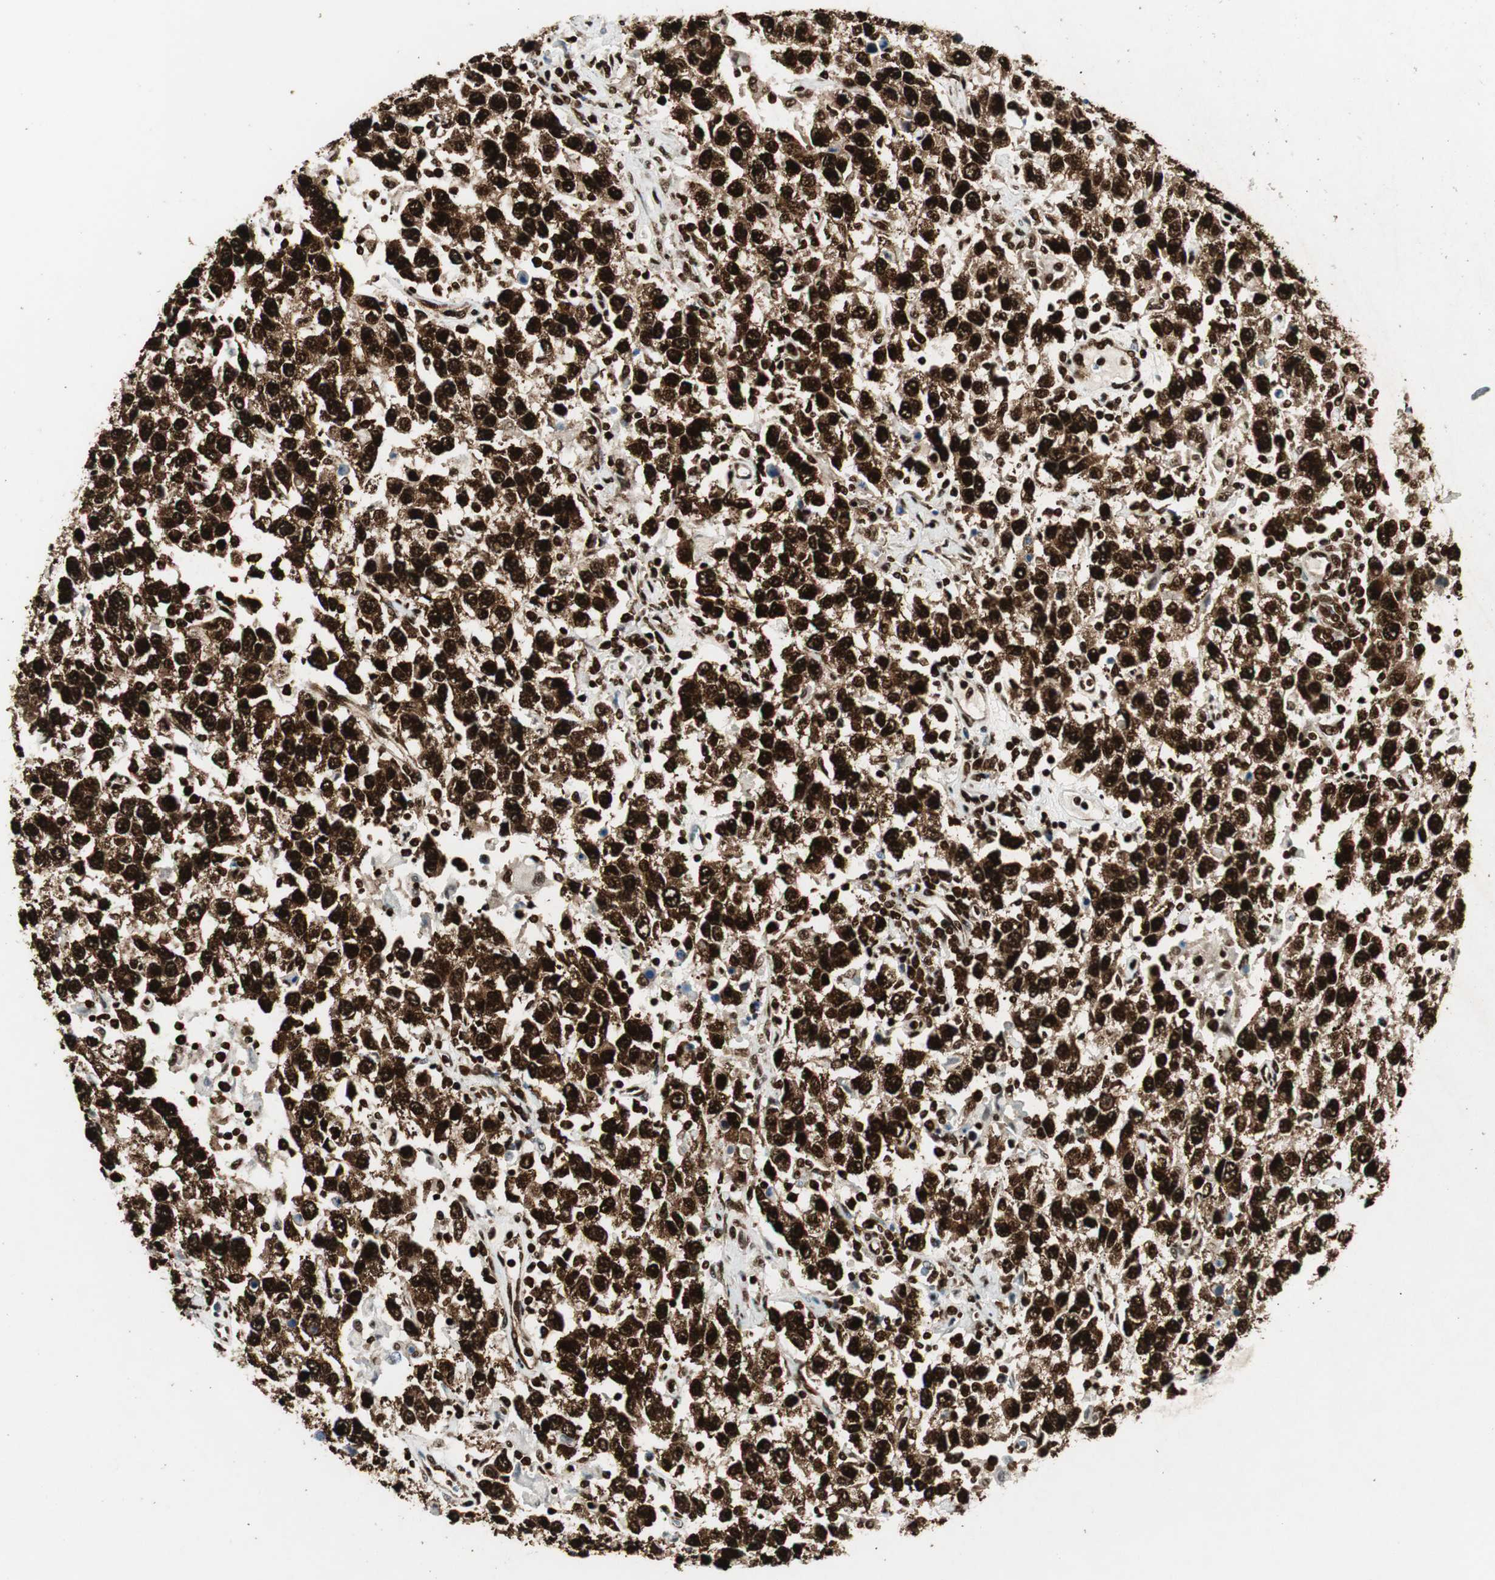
{"staining": {"intensity": "strong", "quantity": ">75%", "location": "nuclear"}, "tissue": "testis cancer", "cell_type": "Tumor cells", "image_type": "cancer", "snomed": [{"axis": "morphology", "description": "Seminoma, NOS"}, {"axis": "topography", "description": "Testis"}], "caption": "Strong nuclear expression for a protein is seen in approximately >75% of tumor cells of testis cancer using immunohistochemistry (IHC).", "gene": "EWSR1", "patient": {"sex": "male", "age": 41}}